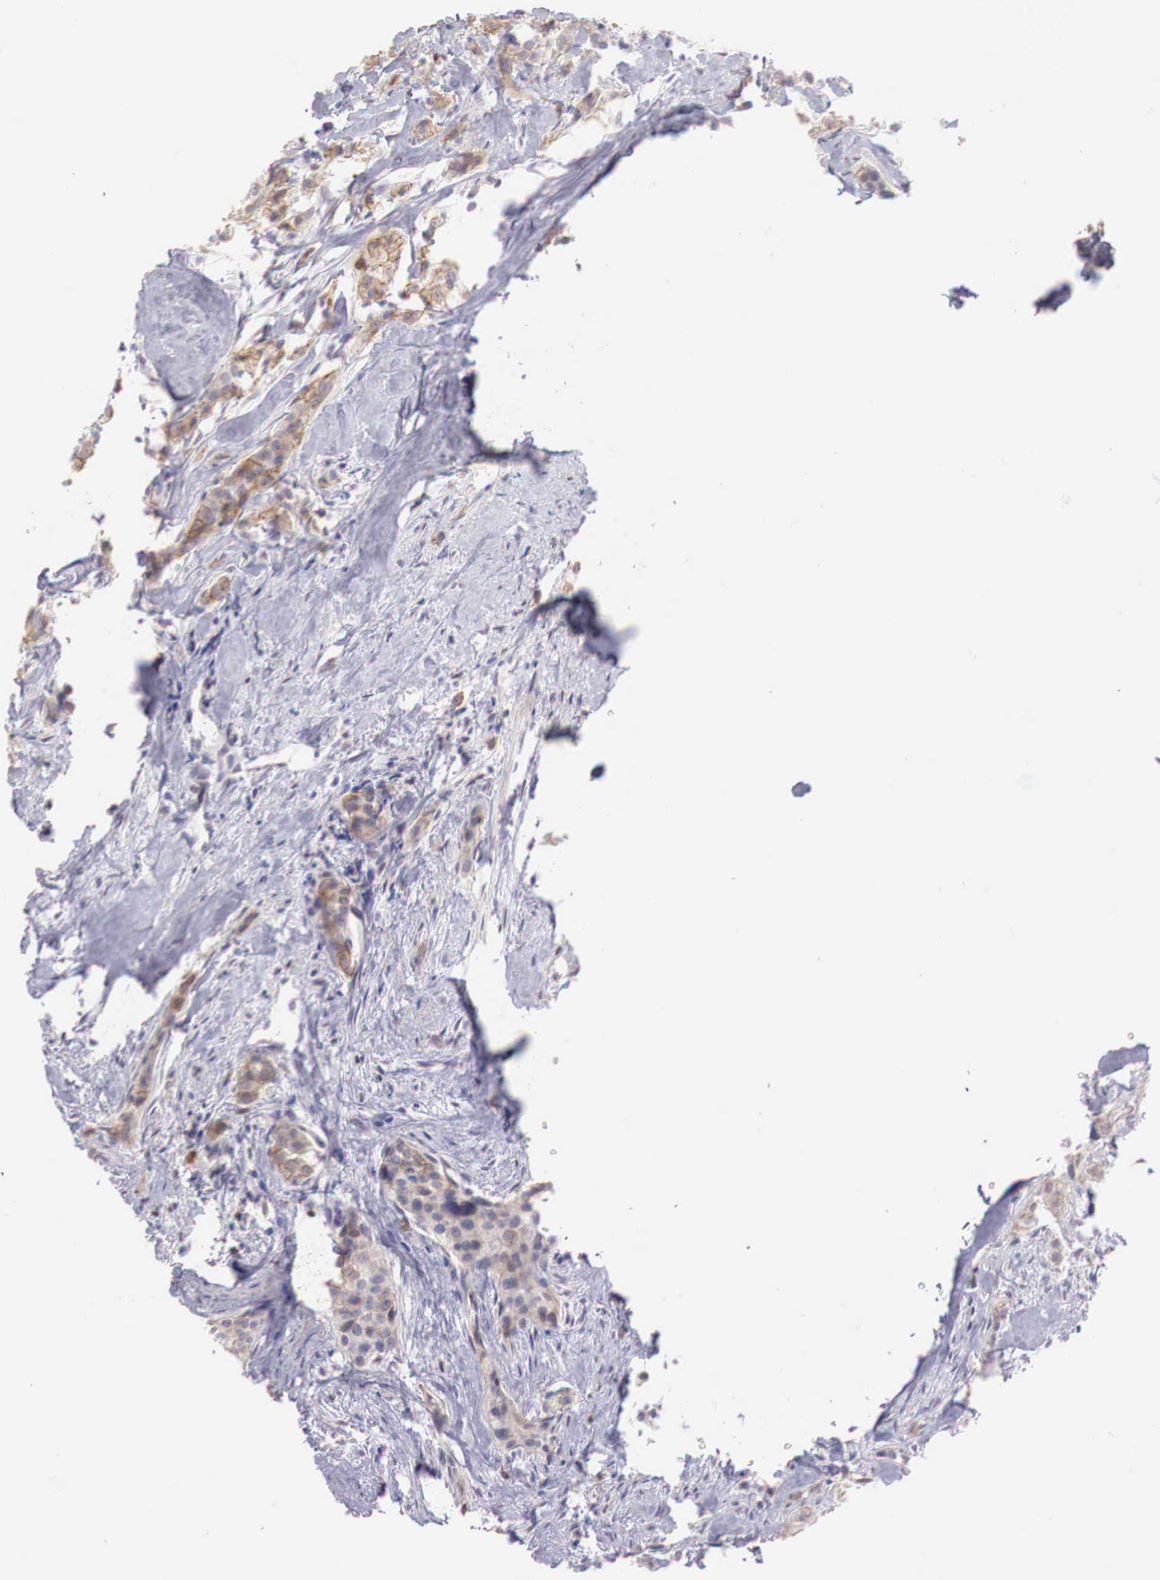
{"staining": {"intensity": "moderate", "quantity": "25%-75%", "location": "cytoplasmic/membranous"}, "tissue": "breast cancer", "cell_type": "Tumor cells", "image_type": "cancer", "snomed": [{"axis": "morphology", "description": "Duct carcinoma"}, {"axis": "topography", "description": "Breast"}], "caption": "The immunohistochemical stain shows moderate cytoplasmic/membranous staining in tumor cells of breast intraductal carcinoma tissue.", "gene": "XPNPEP2", "patient": {"sex": "female", "age": 45}}